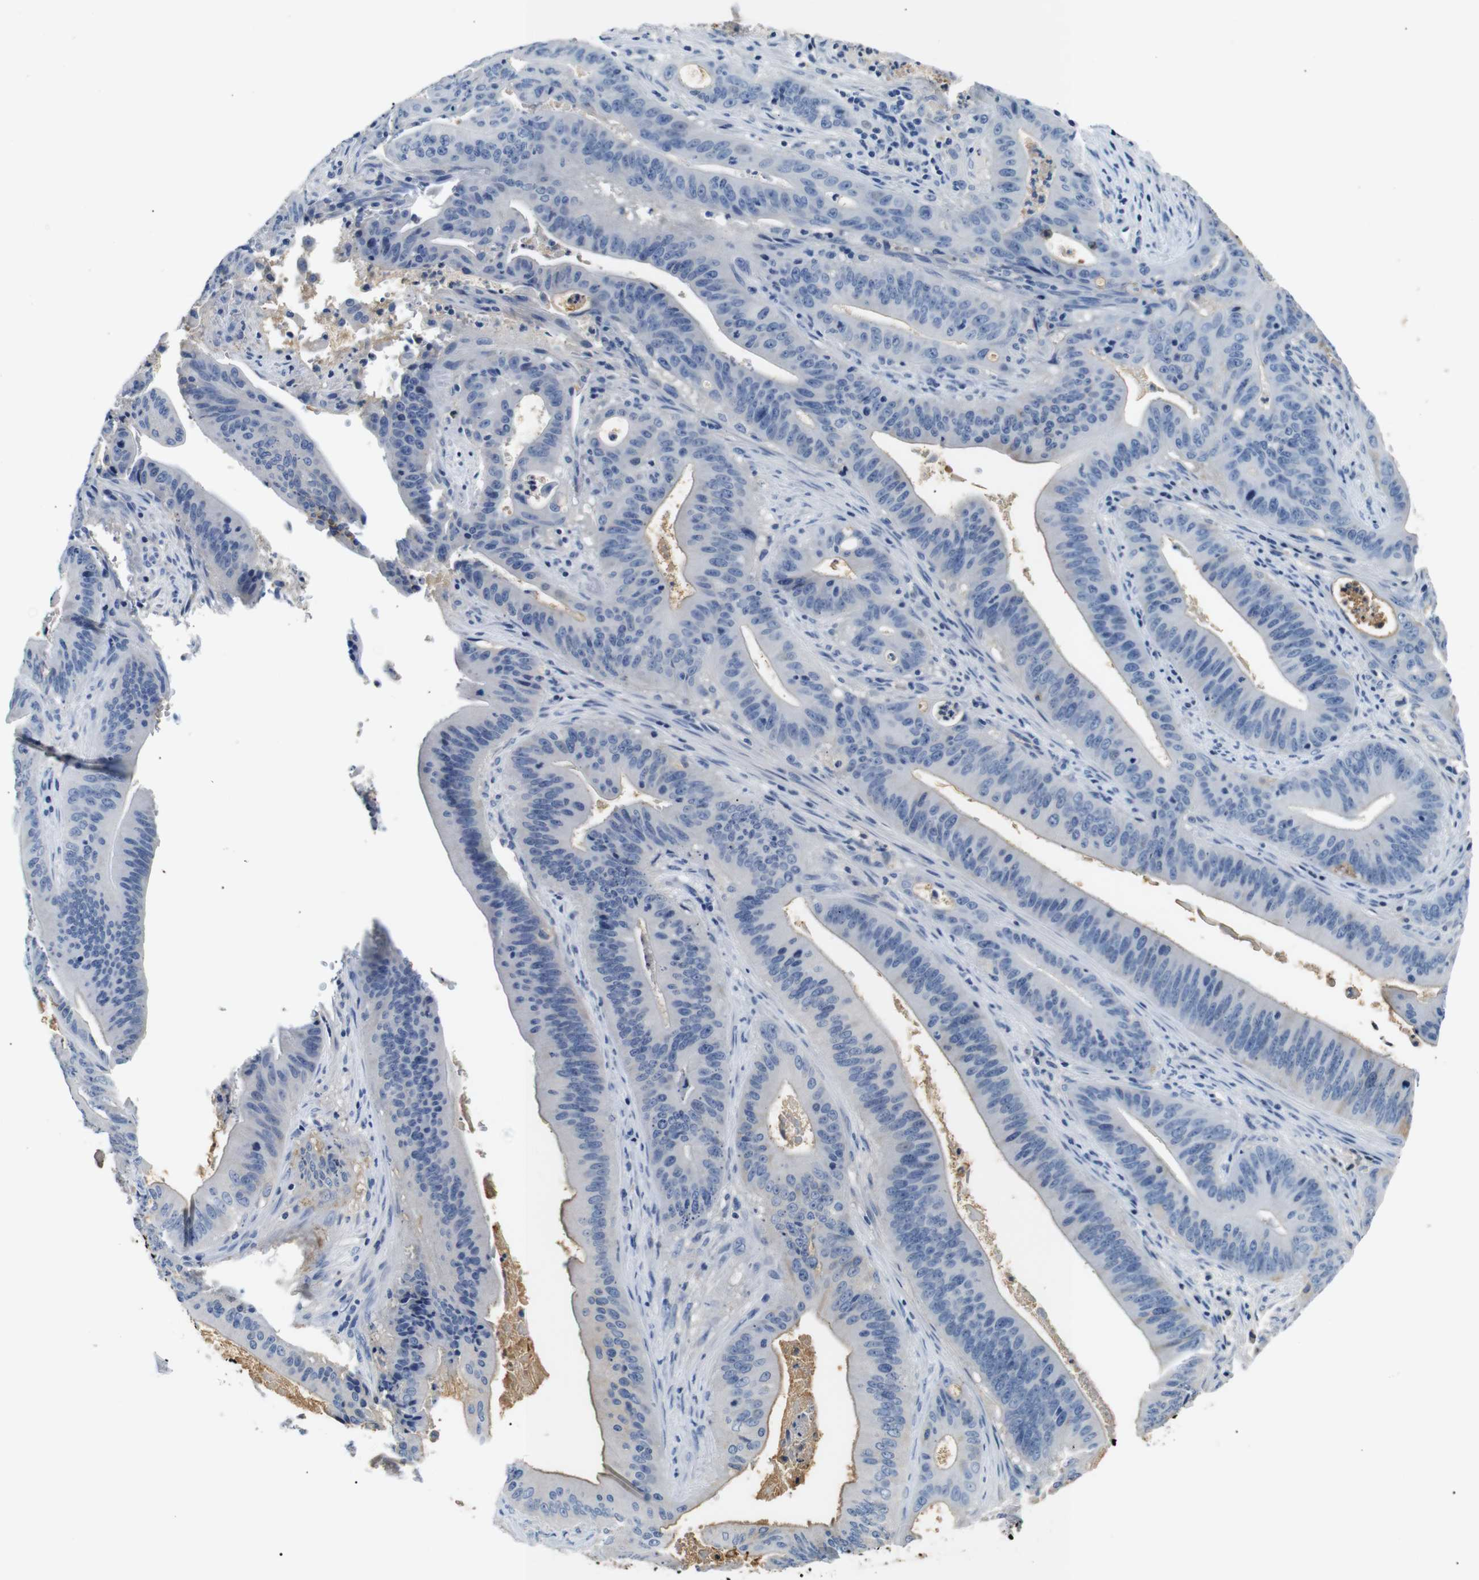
{"staining": {"intensity": "negative", "quantity": "none", "location": "none"}, "tissue": "pancreatic cancer", "cell_type": "Tumor cells", "image_type": "cancer", "snomed": [{"axis": "morphology", "description": "Normal tissue, NOS"}, {"axis": "topography", "description": "Lymph node"}], "caption": "An immunohistochemistry (IHC) histopathology image of pancreatic cancer is shown. There is no staining in tumor cells of pancreatic cancer. (DAB (3,3'-diaminobenzidine) IHC, high magnification).", "gene": "LHCGR", "patient": {"sex": "male", "age": 62}}